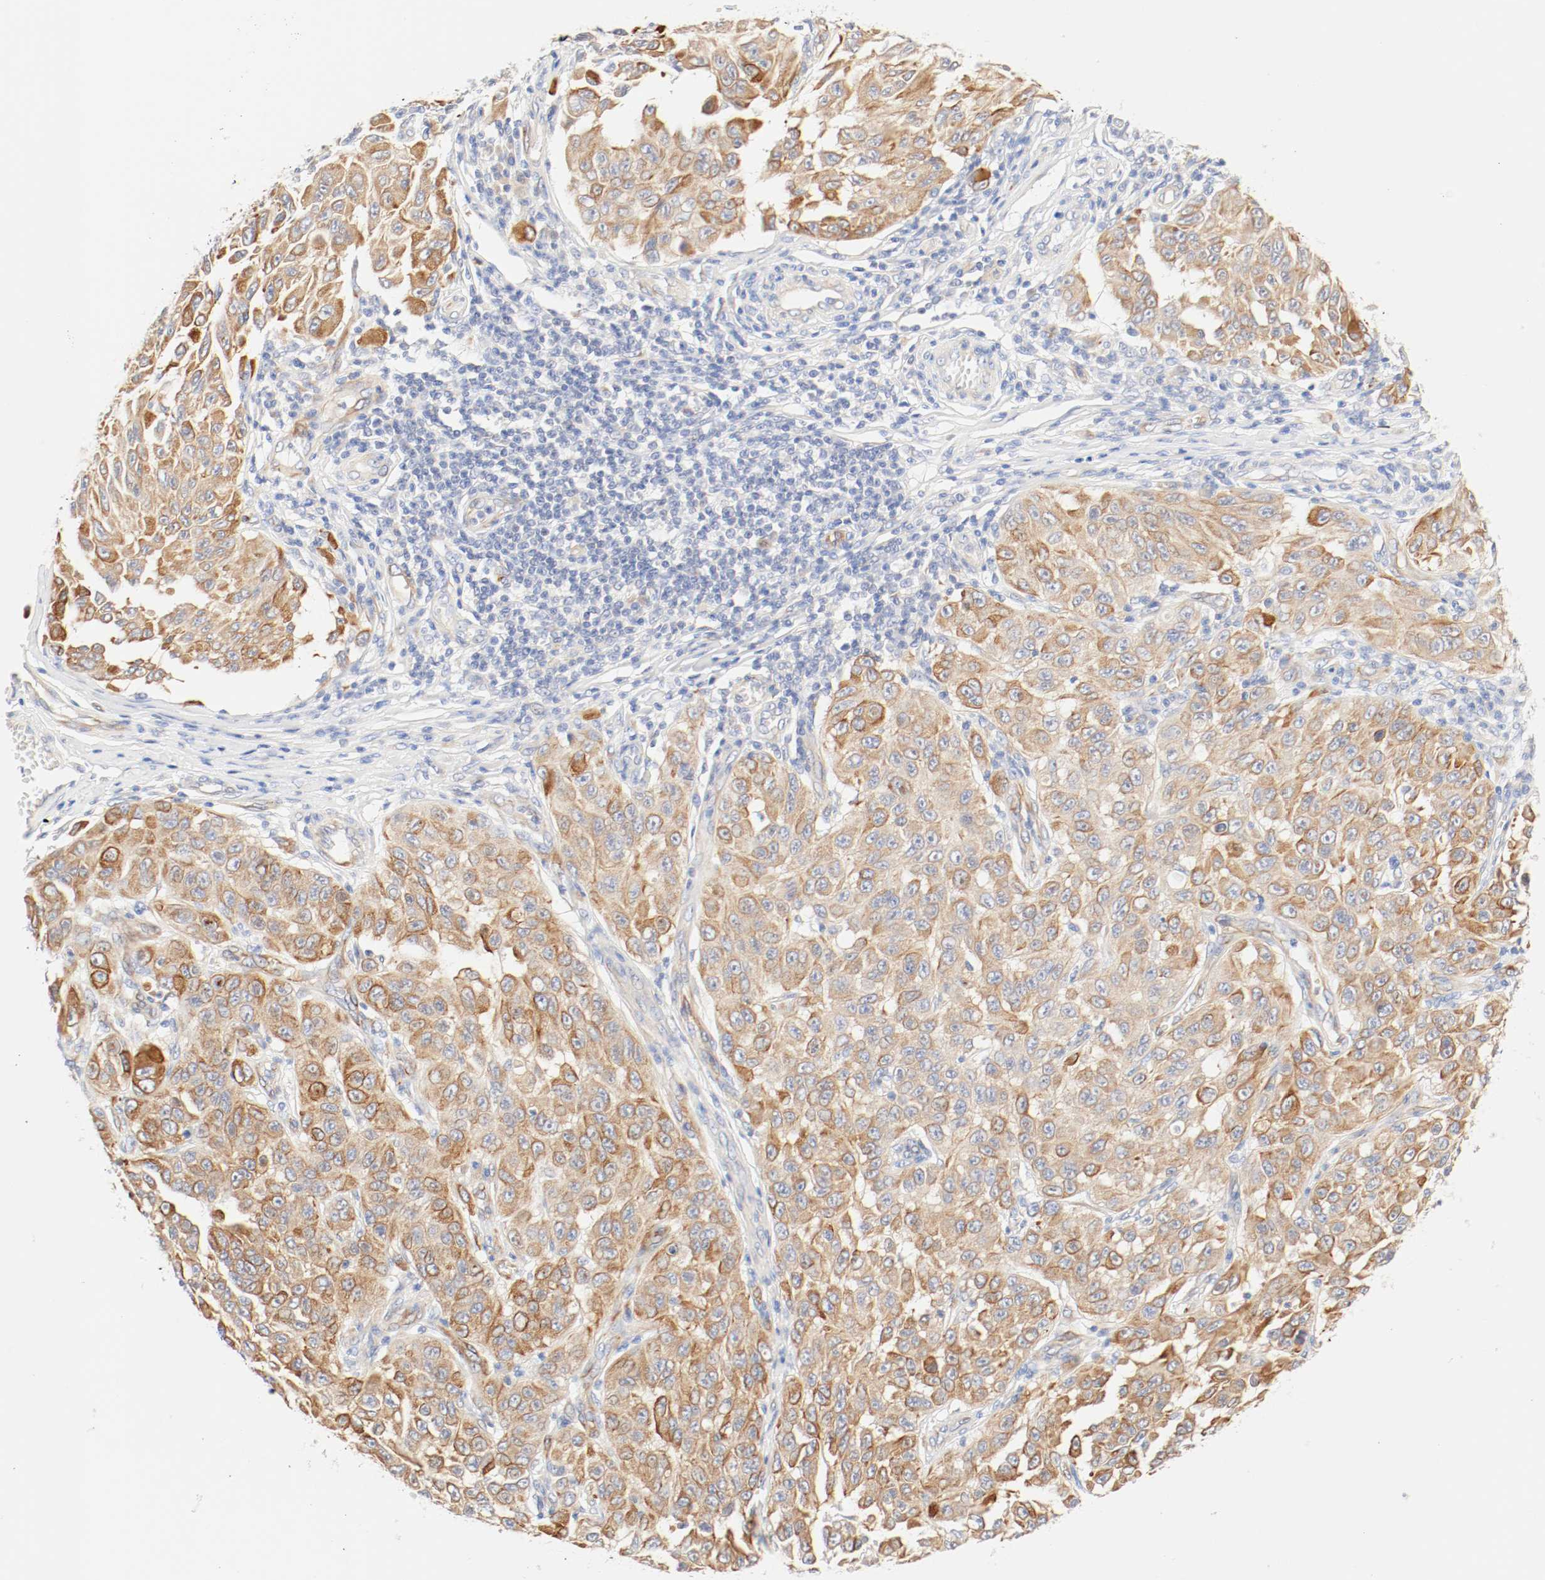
{"staining": {"intensity": "strong", "quantity": ">75%", "location": "cytoplasmic/membranous"}, "tissue": "melanoma", "cell_type": "Tumor cells", "image_type": "cancer", "snomed": [{"axis": "morphology", "description": "Malignant melanoma, NOS"}, {"axis": "topography", "description": "Skin"}], "caption": "Protein expression analysis of human melanoma reveals strong cytoplasmic/membranous positivity in approximately >75% of tumor cells. (IHC, brightfield microscopy, high magnification).", "gene": "GIT1", "patient": {"sex": "male", "age": 30}}